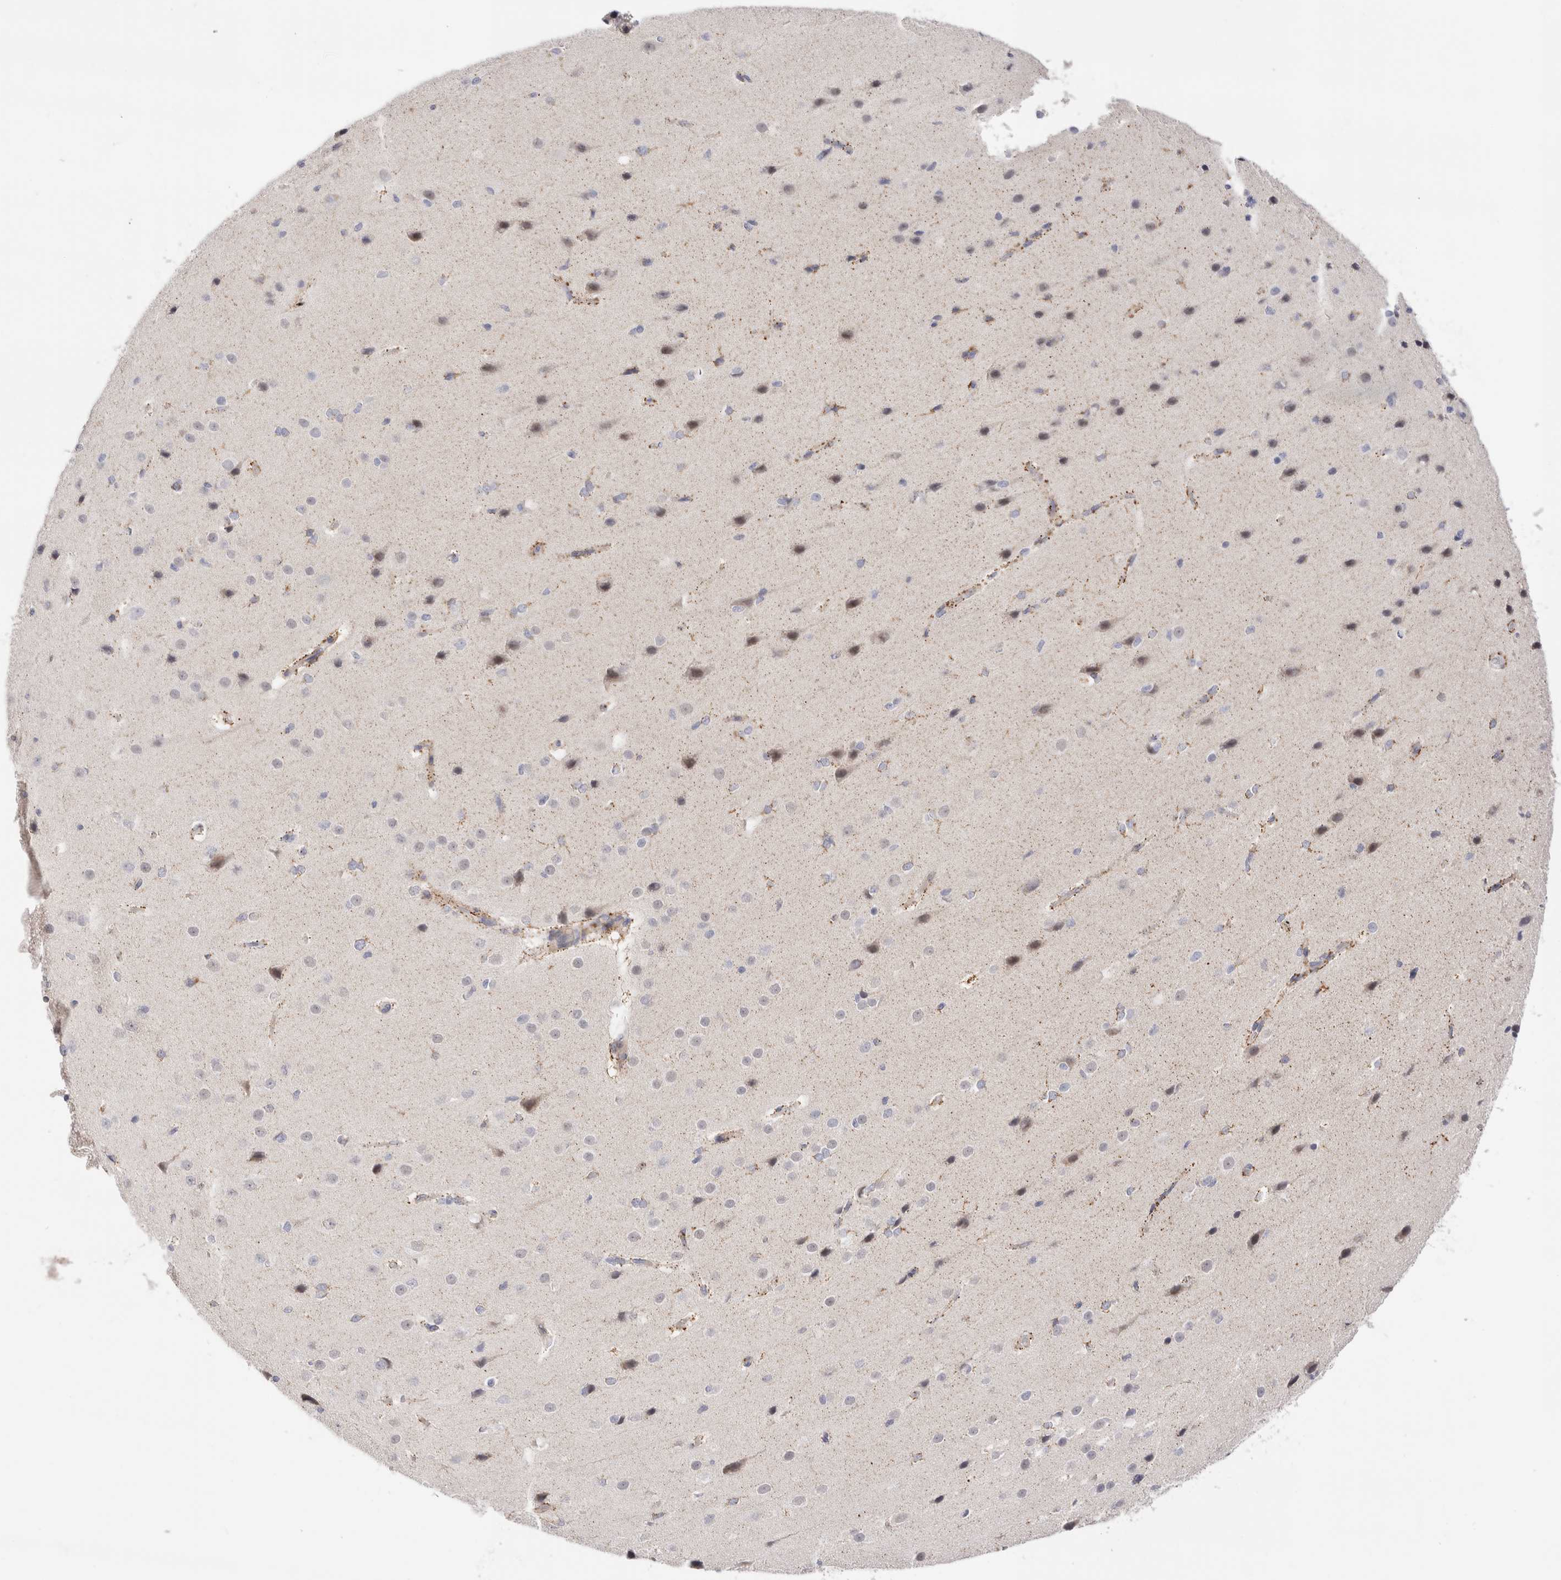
{"staining": {"intensity": "moderate", "quantity": "25%-75%", "location": "cytoplasmic/membranous"}, "tissue": "cerebral cortex", "cell_type": "Endothelial cells", "image_type": "normal", "snomed": [{"axis": "morphology", "description": "Normal tissue, NOS"}, {"axis": "morphology", "description": "Developmental malformation"}, {"axis": "topography", "description": "Cerebral cortex"}], "caption": "DAB immunohistochemical staining of unremarkable cerebral cortex displays moderate cytoplasmic/membranous protein expression in about 25%-75% of endothelial cells.", "gene": "SPINK2", "patient": {"sex": "female", "age": 30}}